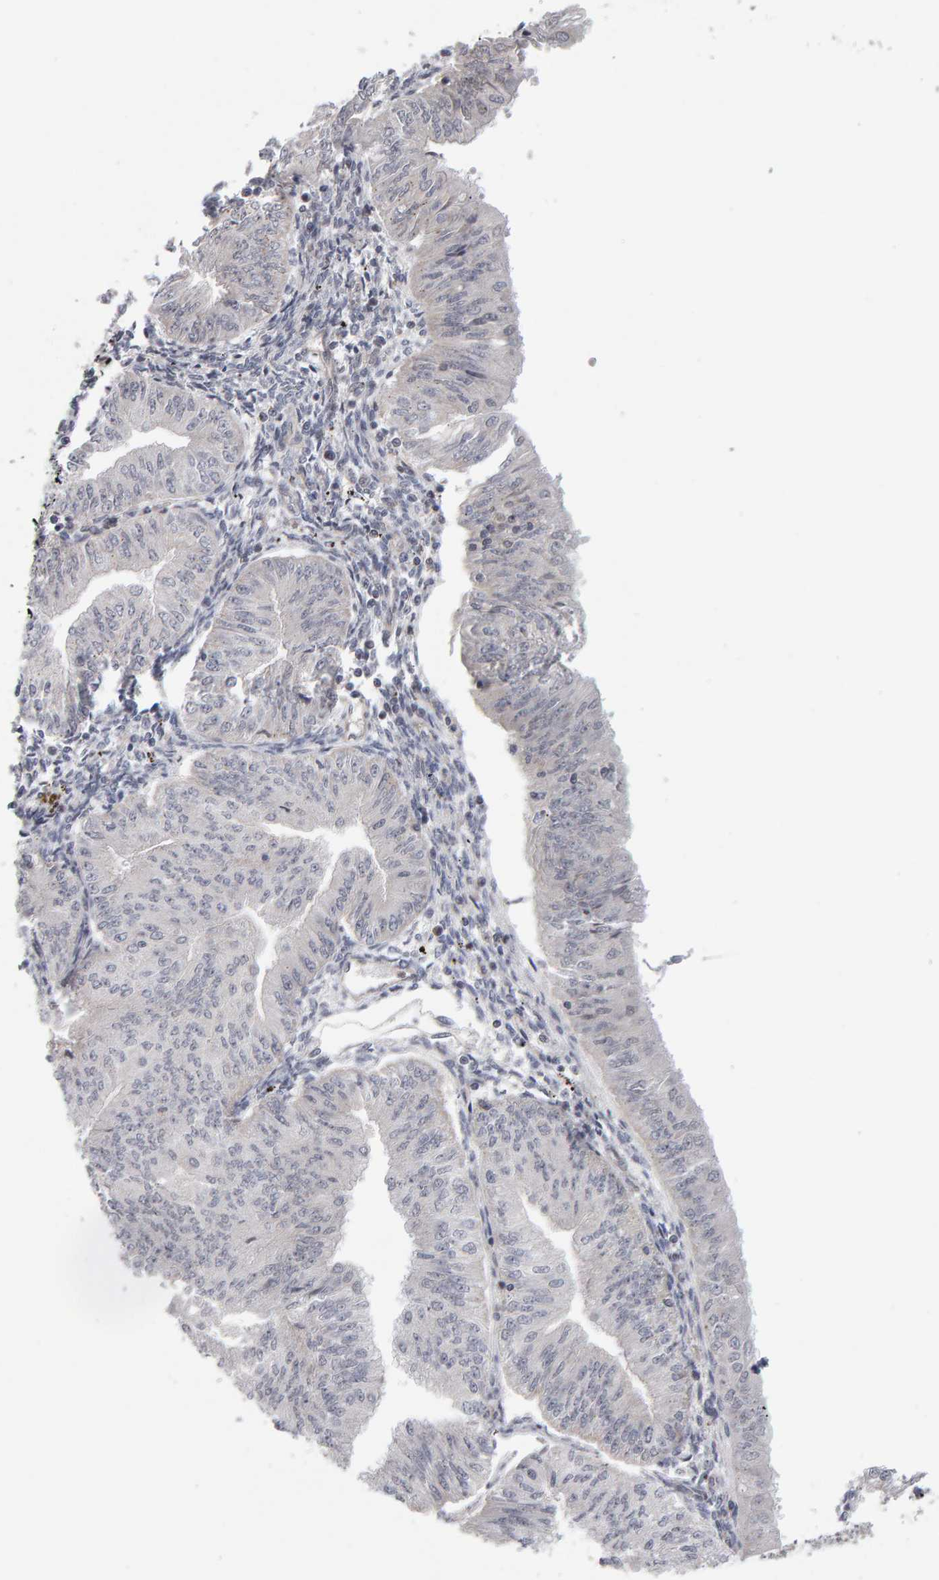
{"staining": {"intensity": "negative", "quantity": "none", "location": "none"}, "tissue": "endometrial cancer", "cell_type": "Tumor cells", "image_type": "cancer", "snomed": [{"axis": "morphology", "description": "Normal tissue, NOS"}, {"axis": "morphology", "description": "Adenocarcinoma, NOS"}, {"axis": "topography", "description": "Endometrium"}], "caption": "This is an IHC micrograph of adenocarcinoma (endometrial). There is no expression in tumor cells.", "gene": "MSRA", "patient": {"sex": "female", "age": 53}}